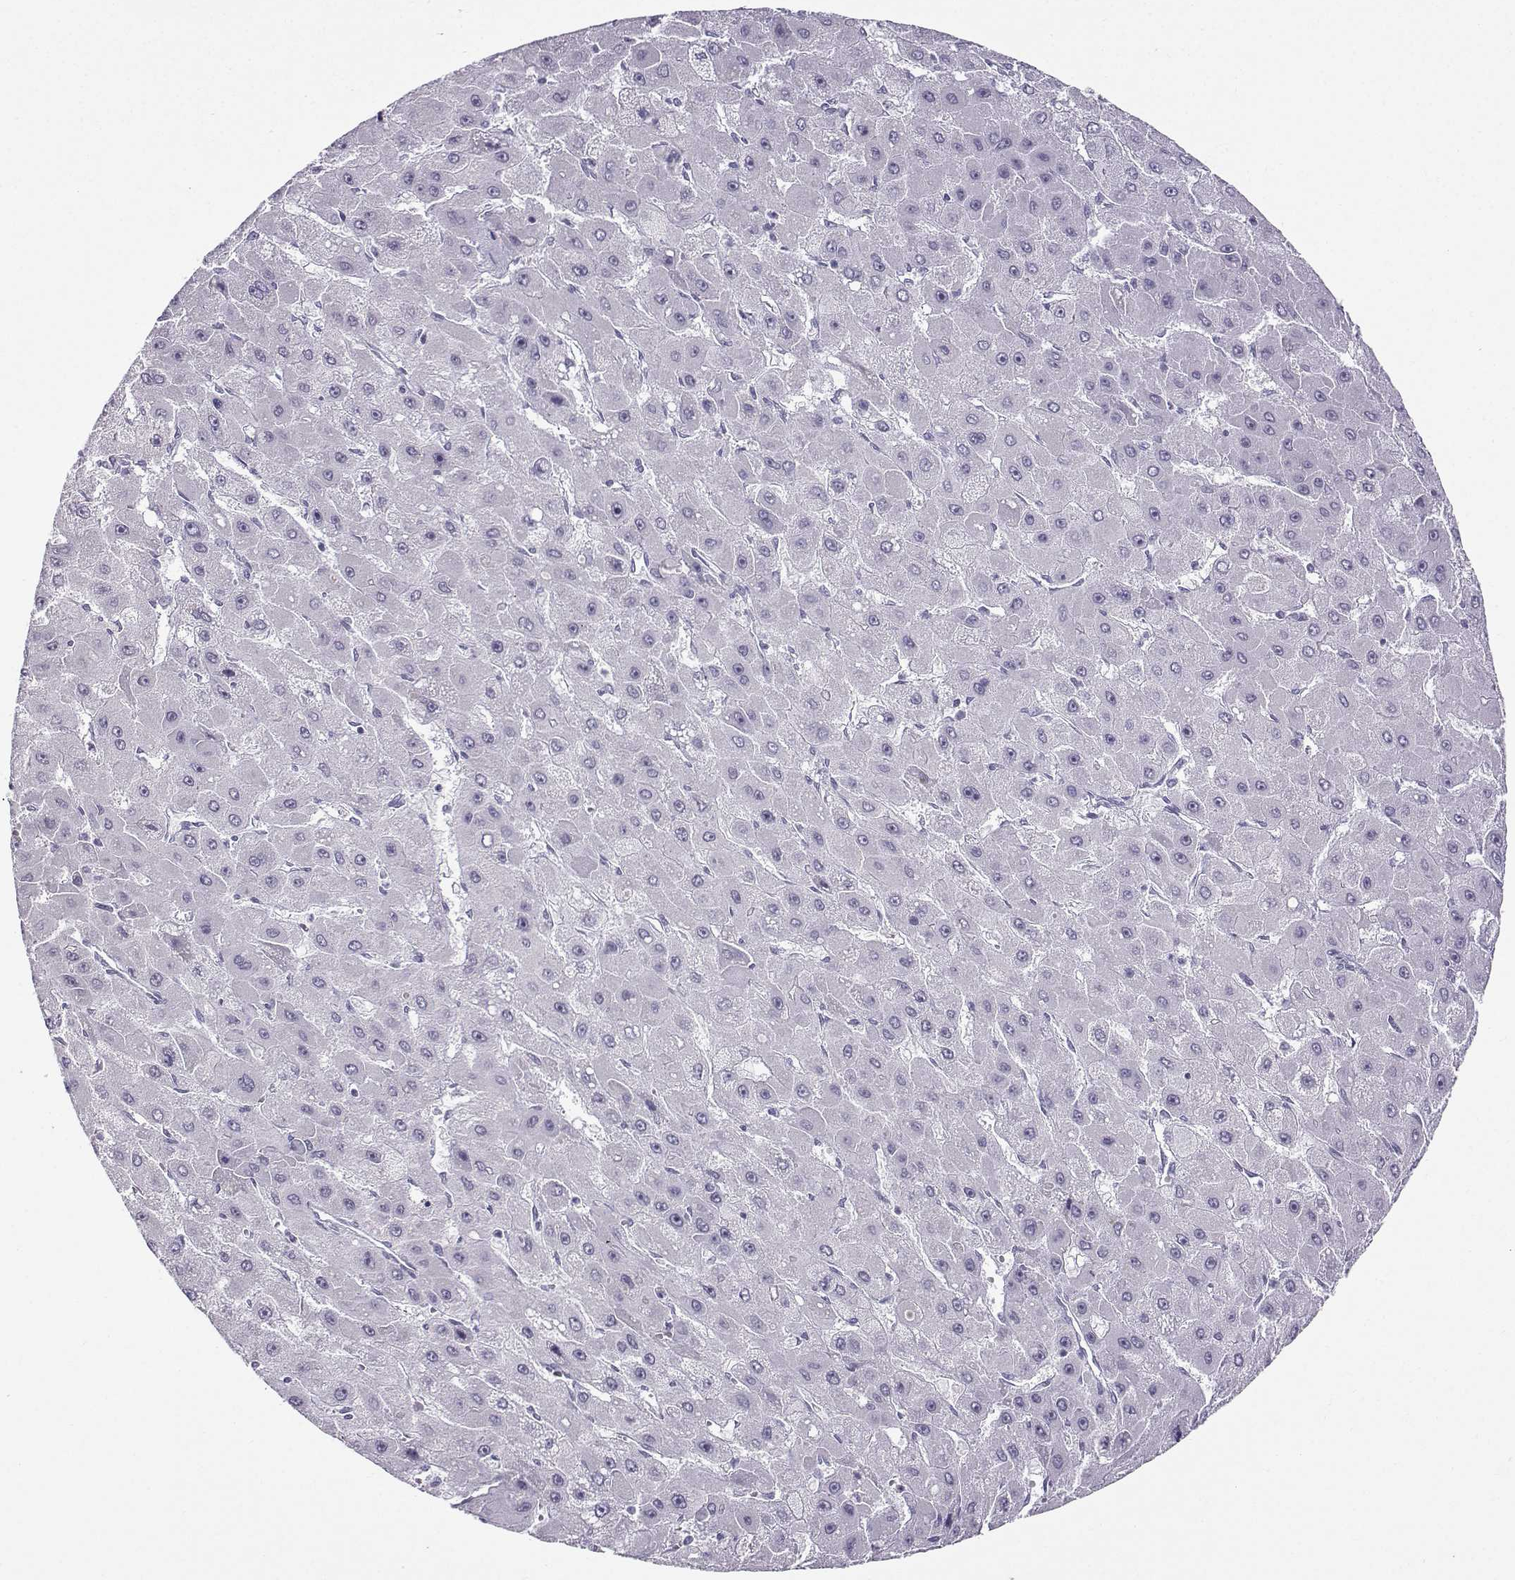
{"staining": {"intensity": "negative", "quantity": "none", "location": "none"}, "tissue": "liver cancer", "cell_type": "Tumor cells", "image_type": "cancer", "snomed": [{"axis": "morphology", "description": "Carcinoma, Hepatocellular, NOS"}, {"axis": "topography", "description": "Liver"}], "caption": "An immunohistochemistry micrograph of liver cancer (hepatocellular carcinoma) is shown. There is no staining in tumor cells of liver cancer (hepatocellular carcinoma).", "gene": "ZBTB8B", "patient": {"sex": "female", "age": 25}}